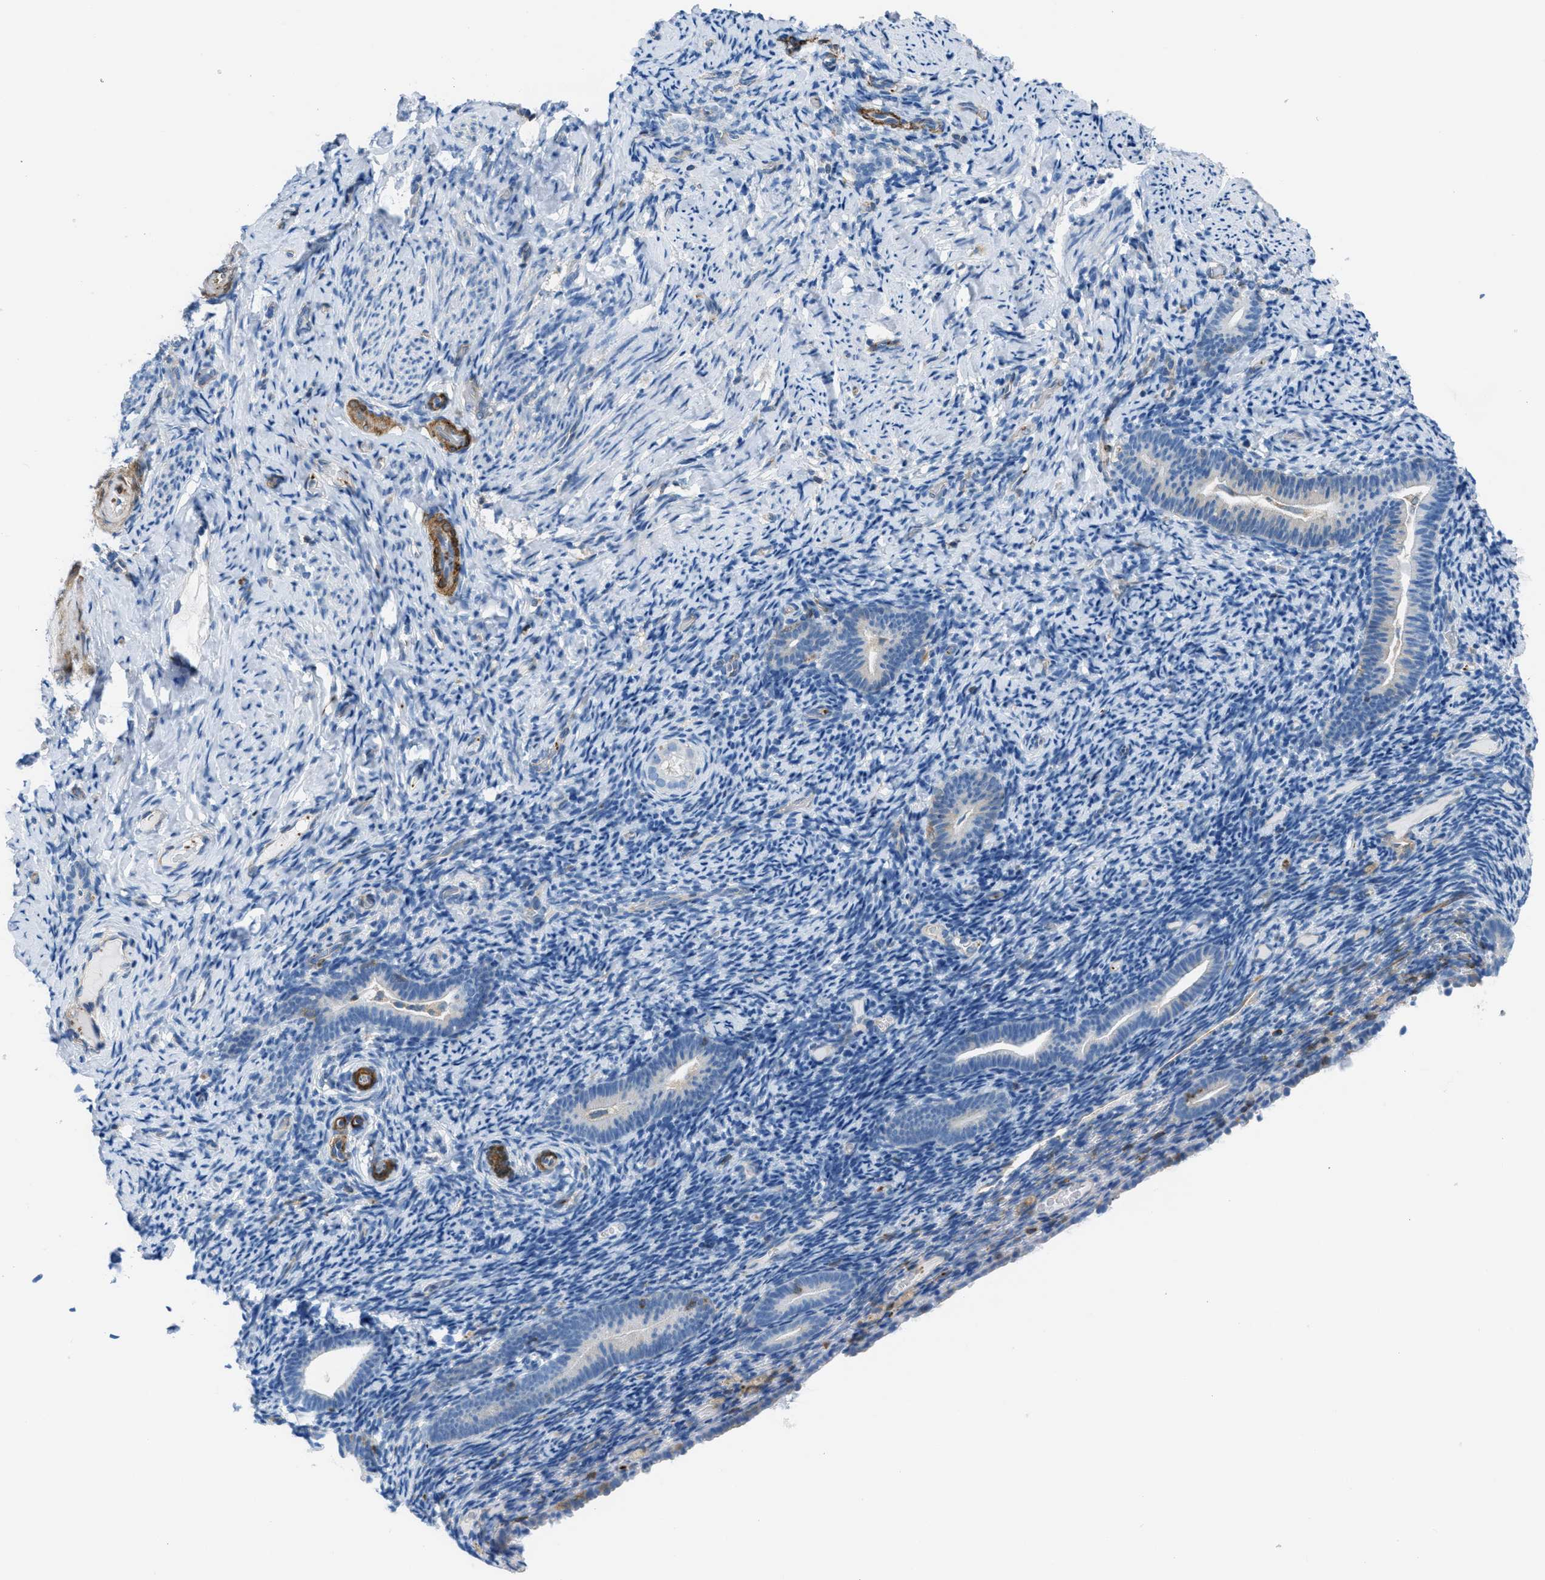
{"staining": {"intensity": "negative", "quantity": "none", "location": "none"}, "tissue": "endometrium", "cell_type": "Cells in endometrial stroma", "image_type": "normal", "snomed": [{"axis": "morphology", "description": "Normal tissue, NOS"}, {"axis": "topography", "description": "Endometrium"}], "caption": "Immunohistochemical staining of unremarkable human endometrium displays no significant expression in cells in endometrial stroma. (DAB immunohistochemistry (IHC) visualized using brightfield microscopy, high magnification).", "gene": "MAPRE2", "patient": {"sex": "female", "age": 51}}